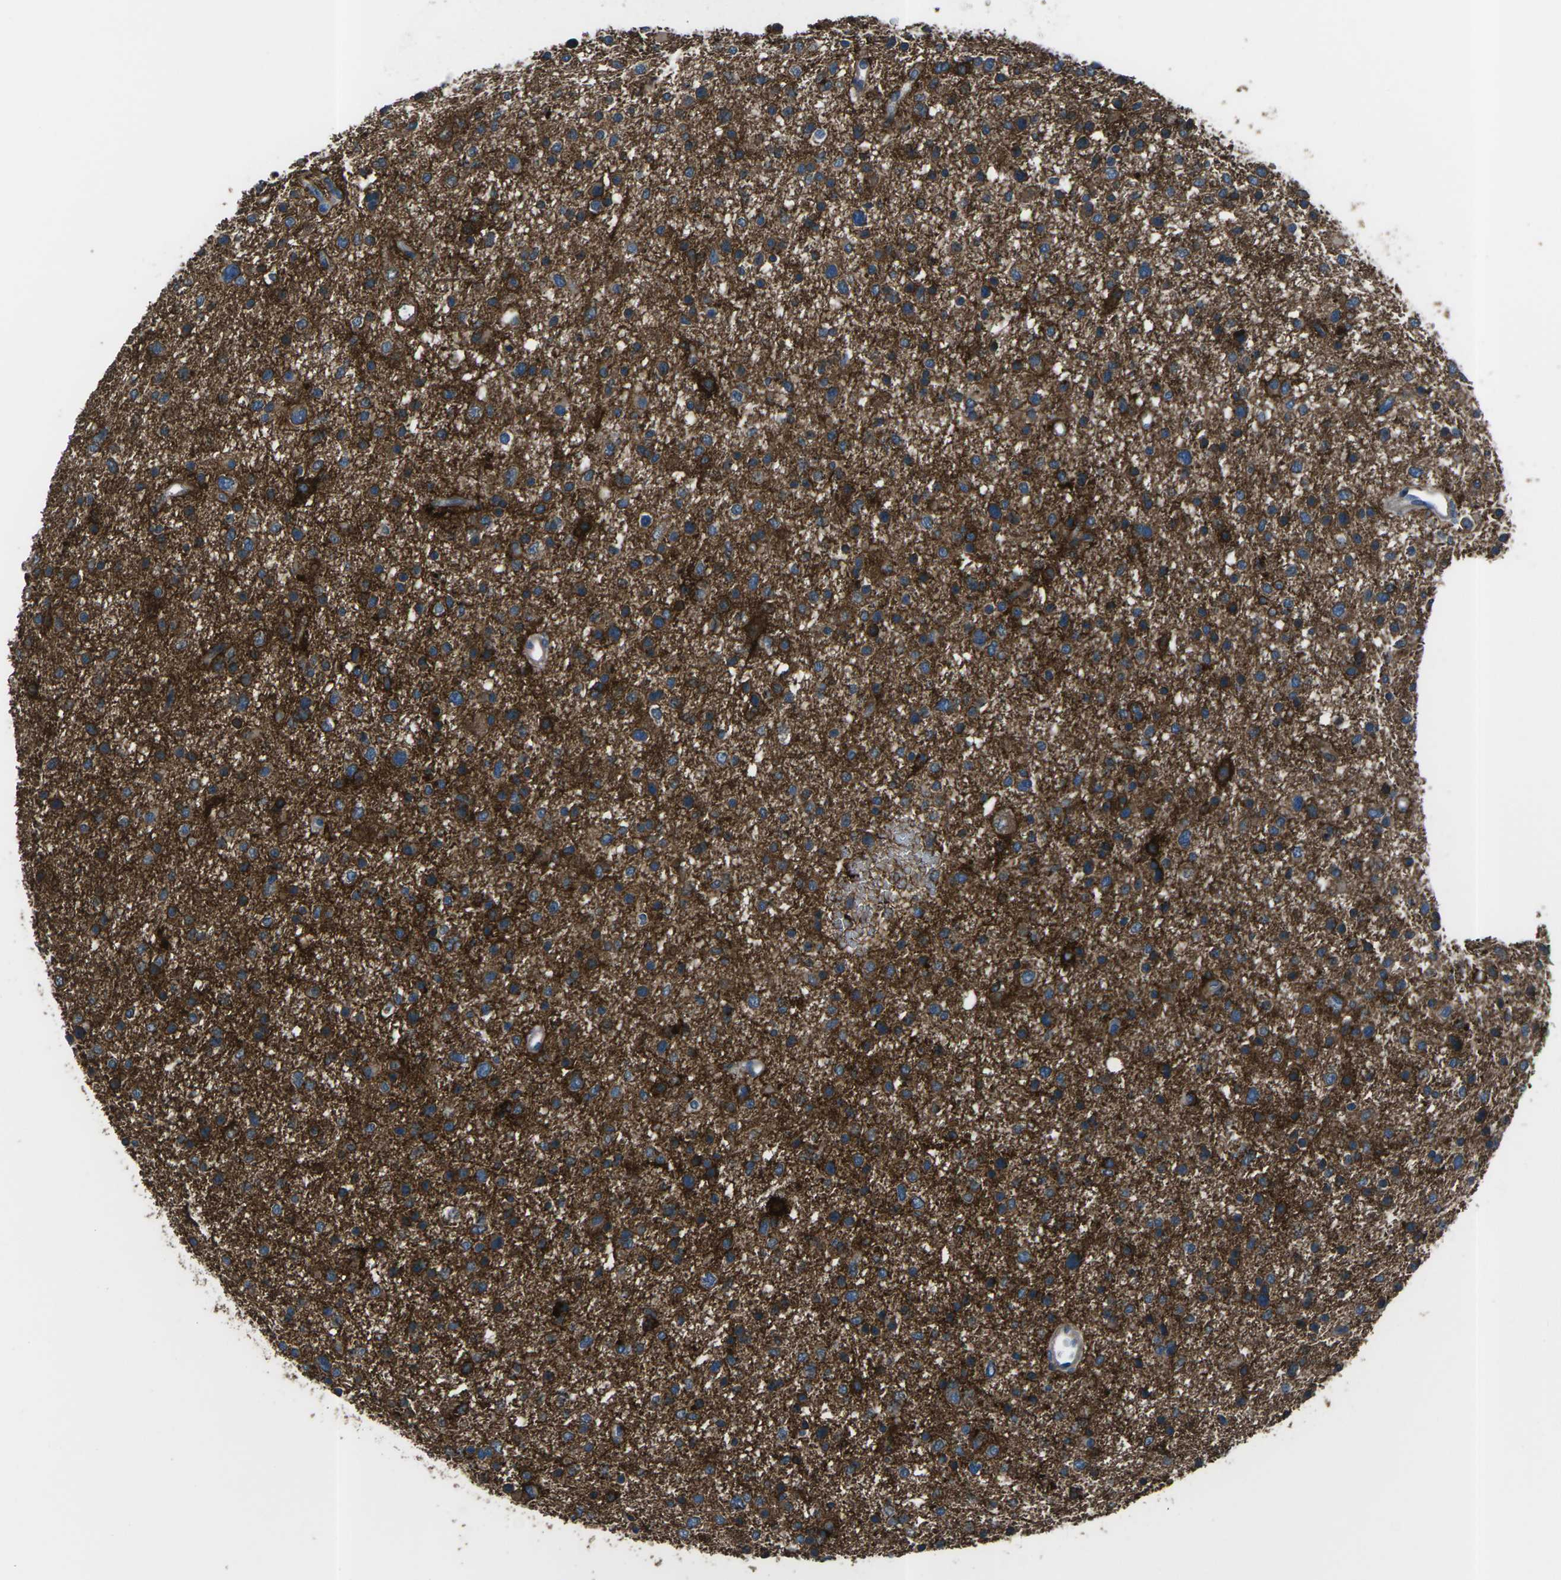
{"staining": {"intensity": "strong", "quantity": ">75%", "location": "cytoplasmic/membranous"}, "tissue": "glioma", "cell_type": "Tumor cells", "image_type": "cancer", "snomed": [{"axis": "morphology", "description": "Glioma, malignant, Low grade"}, {"axis": "topography", "description": "Brain"}], "caption": "Human glioma stained with a brown dye displays strong cytoplasmic/membranous positive staining in approximately >75% of tumor cells.", "gene": "CMTM4", "patient": {"sex": "female", "age": 37}}